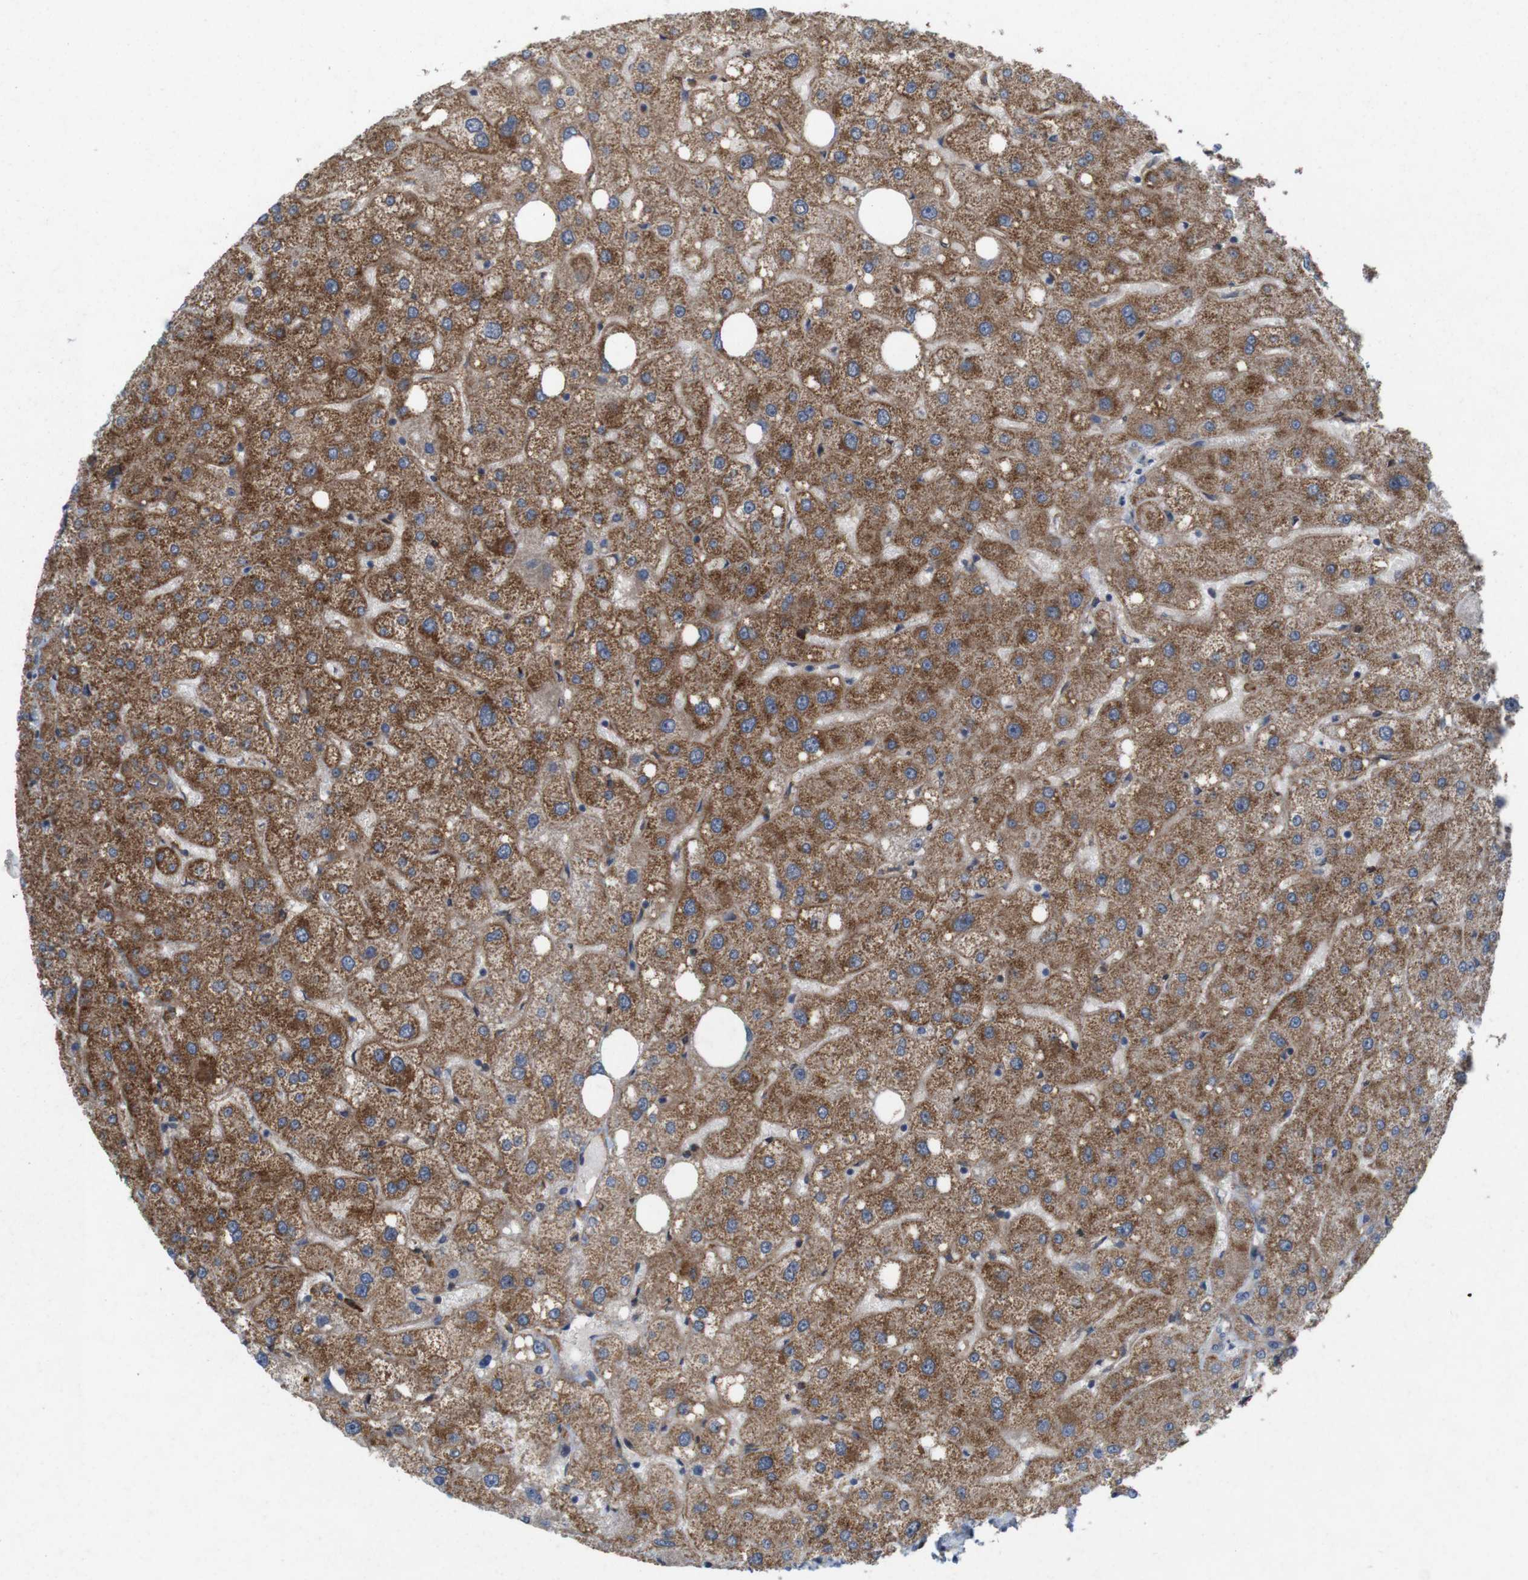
{"staining": {"intensity": "weak", "quantity": ">75%", "location": "cytoplasmic/membranous"}, "tissue": "liver", "cell_type": "Cholangiocytes", "image_type": "normal", "snomed": [{"axis": "morphology", "description": "Normal tissue, NOS"}, {"axis": "topography", "description": "Liver"}], "caption": "The immunohistochemical stain shows weak cytoplasmic/membranous staining in cholangiocytes of benign liver. The staining was performed using DAB (3,3'-diaminobenzidine), with brown indicating positive protein expression. Nuclei are stained blue with hematoxylin.", "gene": "SIGLEC8", "patient": {"sex": "male", "age": 73}}